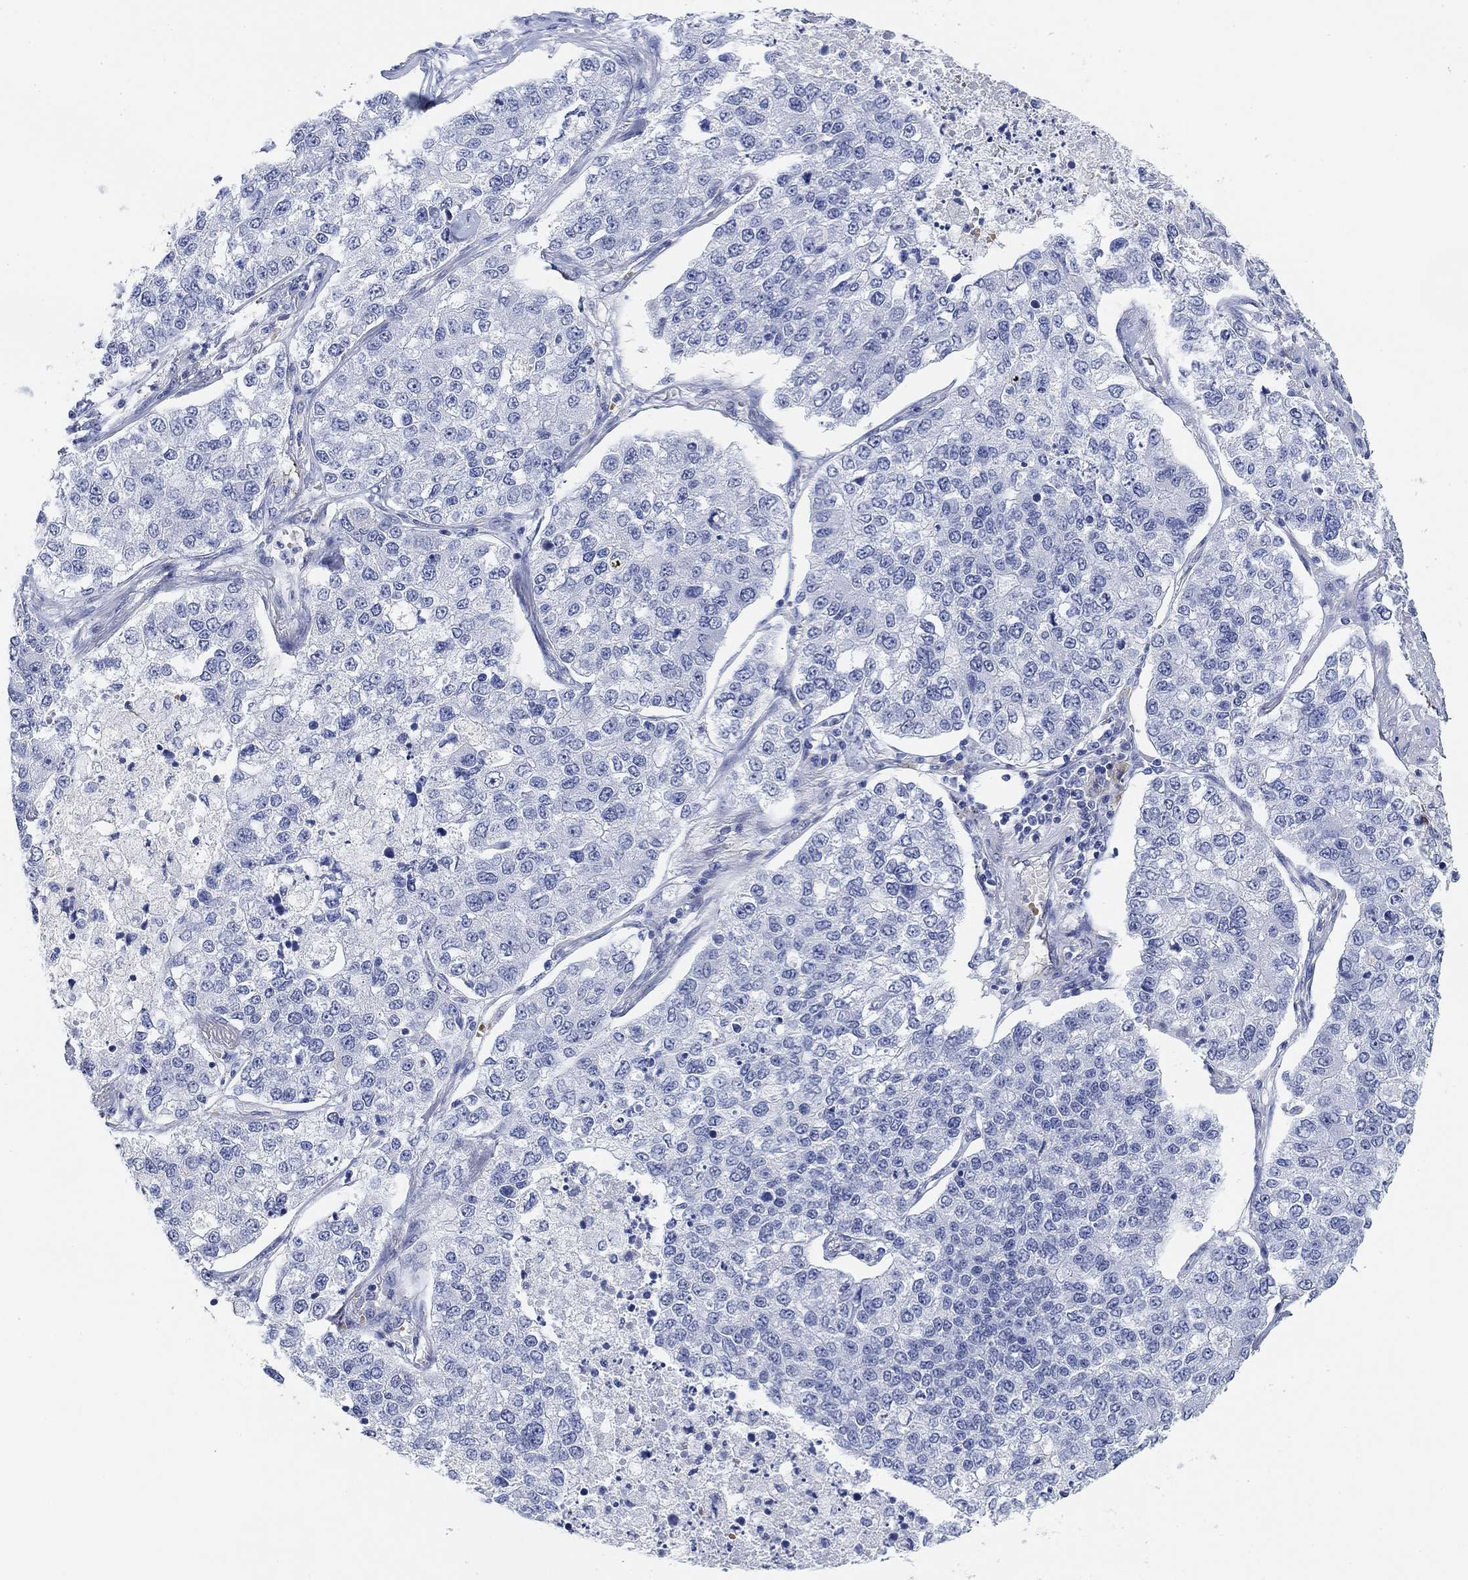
{"staining": {"intensity": "negative", "quantity": "none", "location": "none"}, "tissue": "lung cancer", "cell_type": "Tumor cells", "image_type": "cancer", "snomed": [{"axis": "morphology", "description": "Adenocarcinoma, NOS"}, {"axis": "topography", "description": "Lung"}], "caption": "Immunohistochemistry of human lung cancer shows no expression in tumor cells. (DAB (3,3'-diaminobenzidine) immunohistochemistry, high magnification).", "gene": "PAX6", "patient": {"sex": "male", "age": 49}}